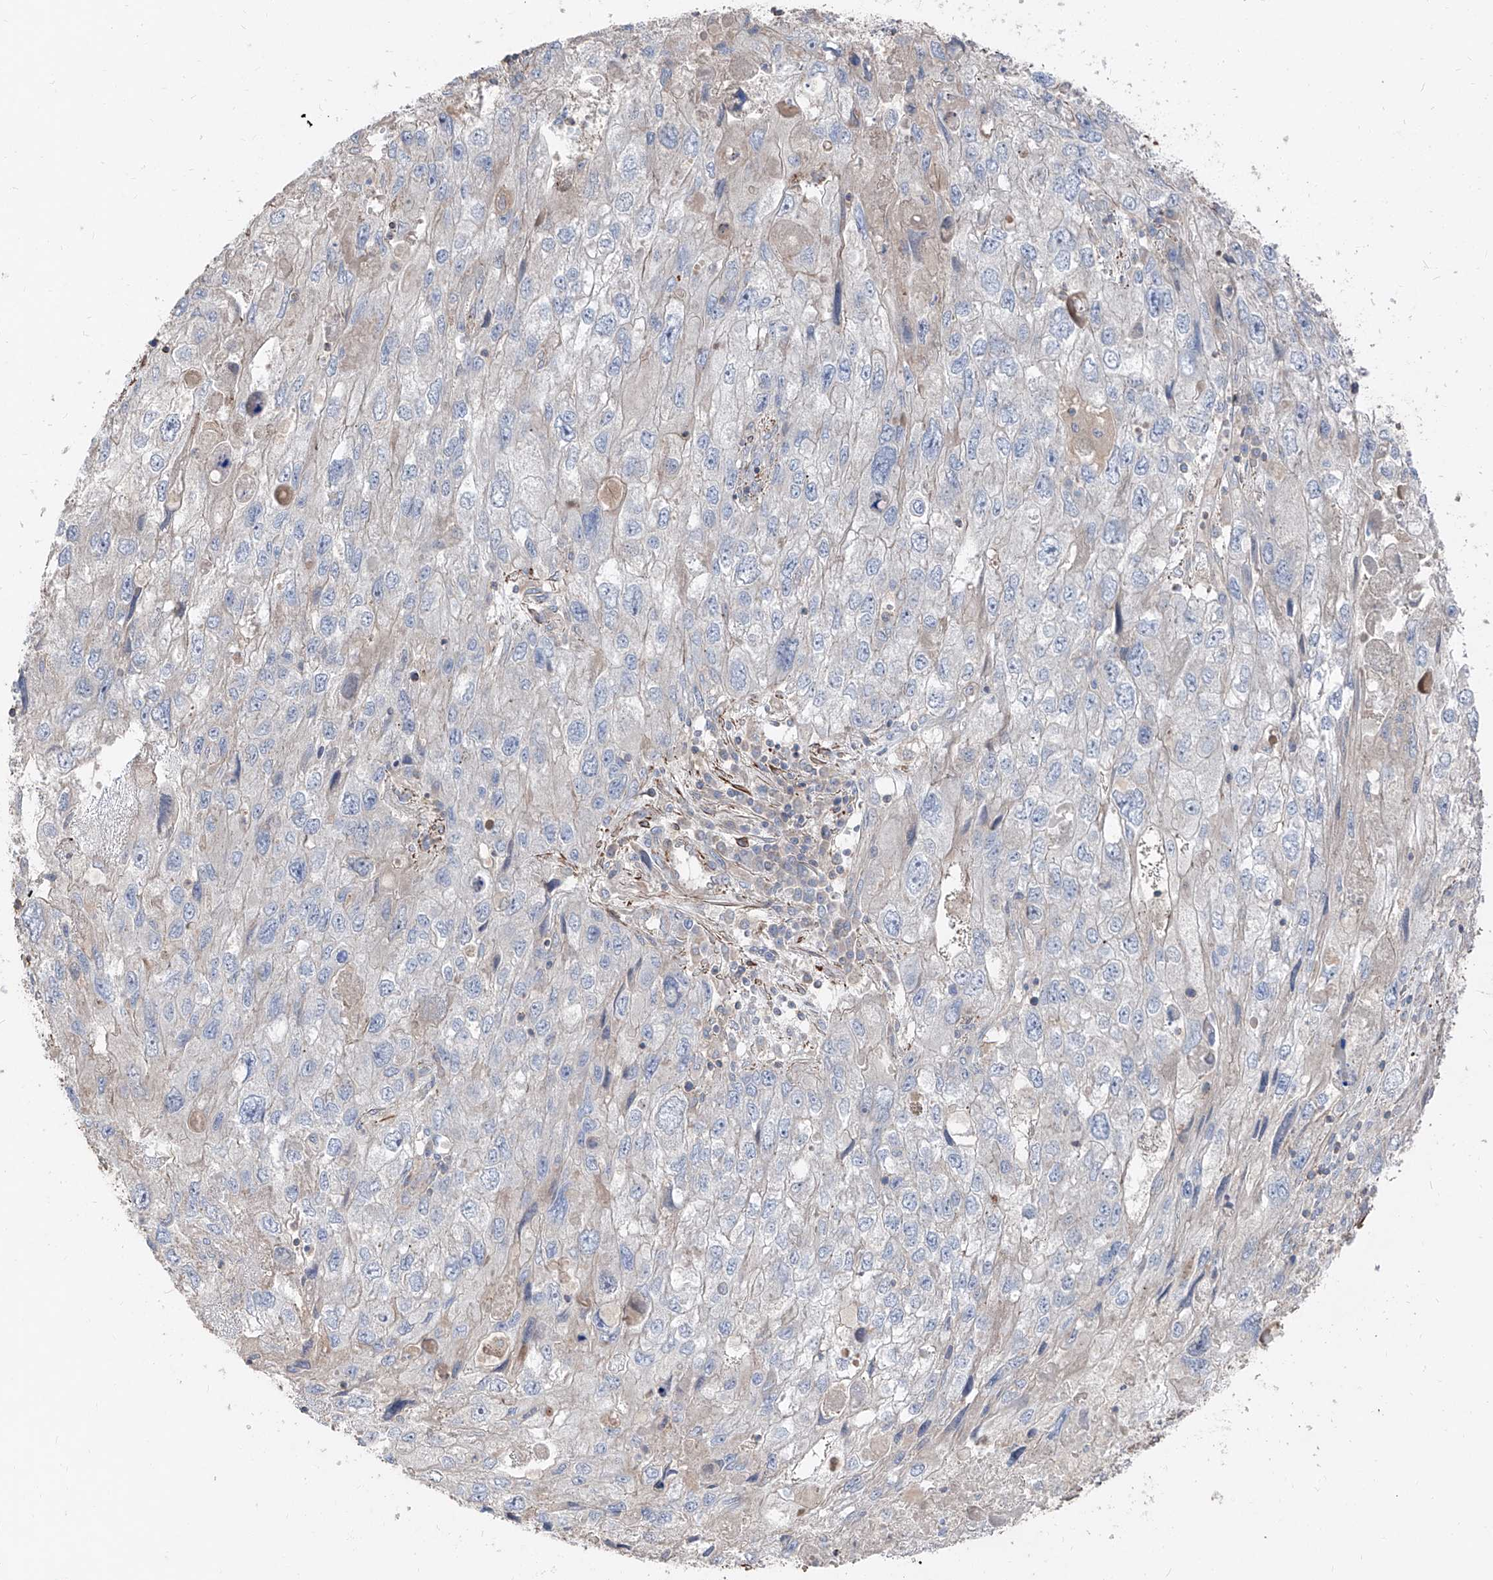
{"staining": {"intensity": "negative", "quantity": "none", "location": "none"}, "tissue": "endometrial cancer", "cell_type": "Tumor cells", "image_type": "cancer", "snomed": [{"axis": "morphology", "description": "Adenocarcinoma, NOS"}, {"axis": "topography", "description": "Endometrium"}], "caption": "IHC micrograph of human endometrial cancer stained for a protein (brown), which reveals no expression in tumor cells.", "gene": "UFD1", "patient": {"sex": "female", "age": 49}}